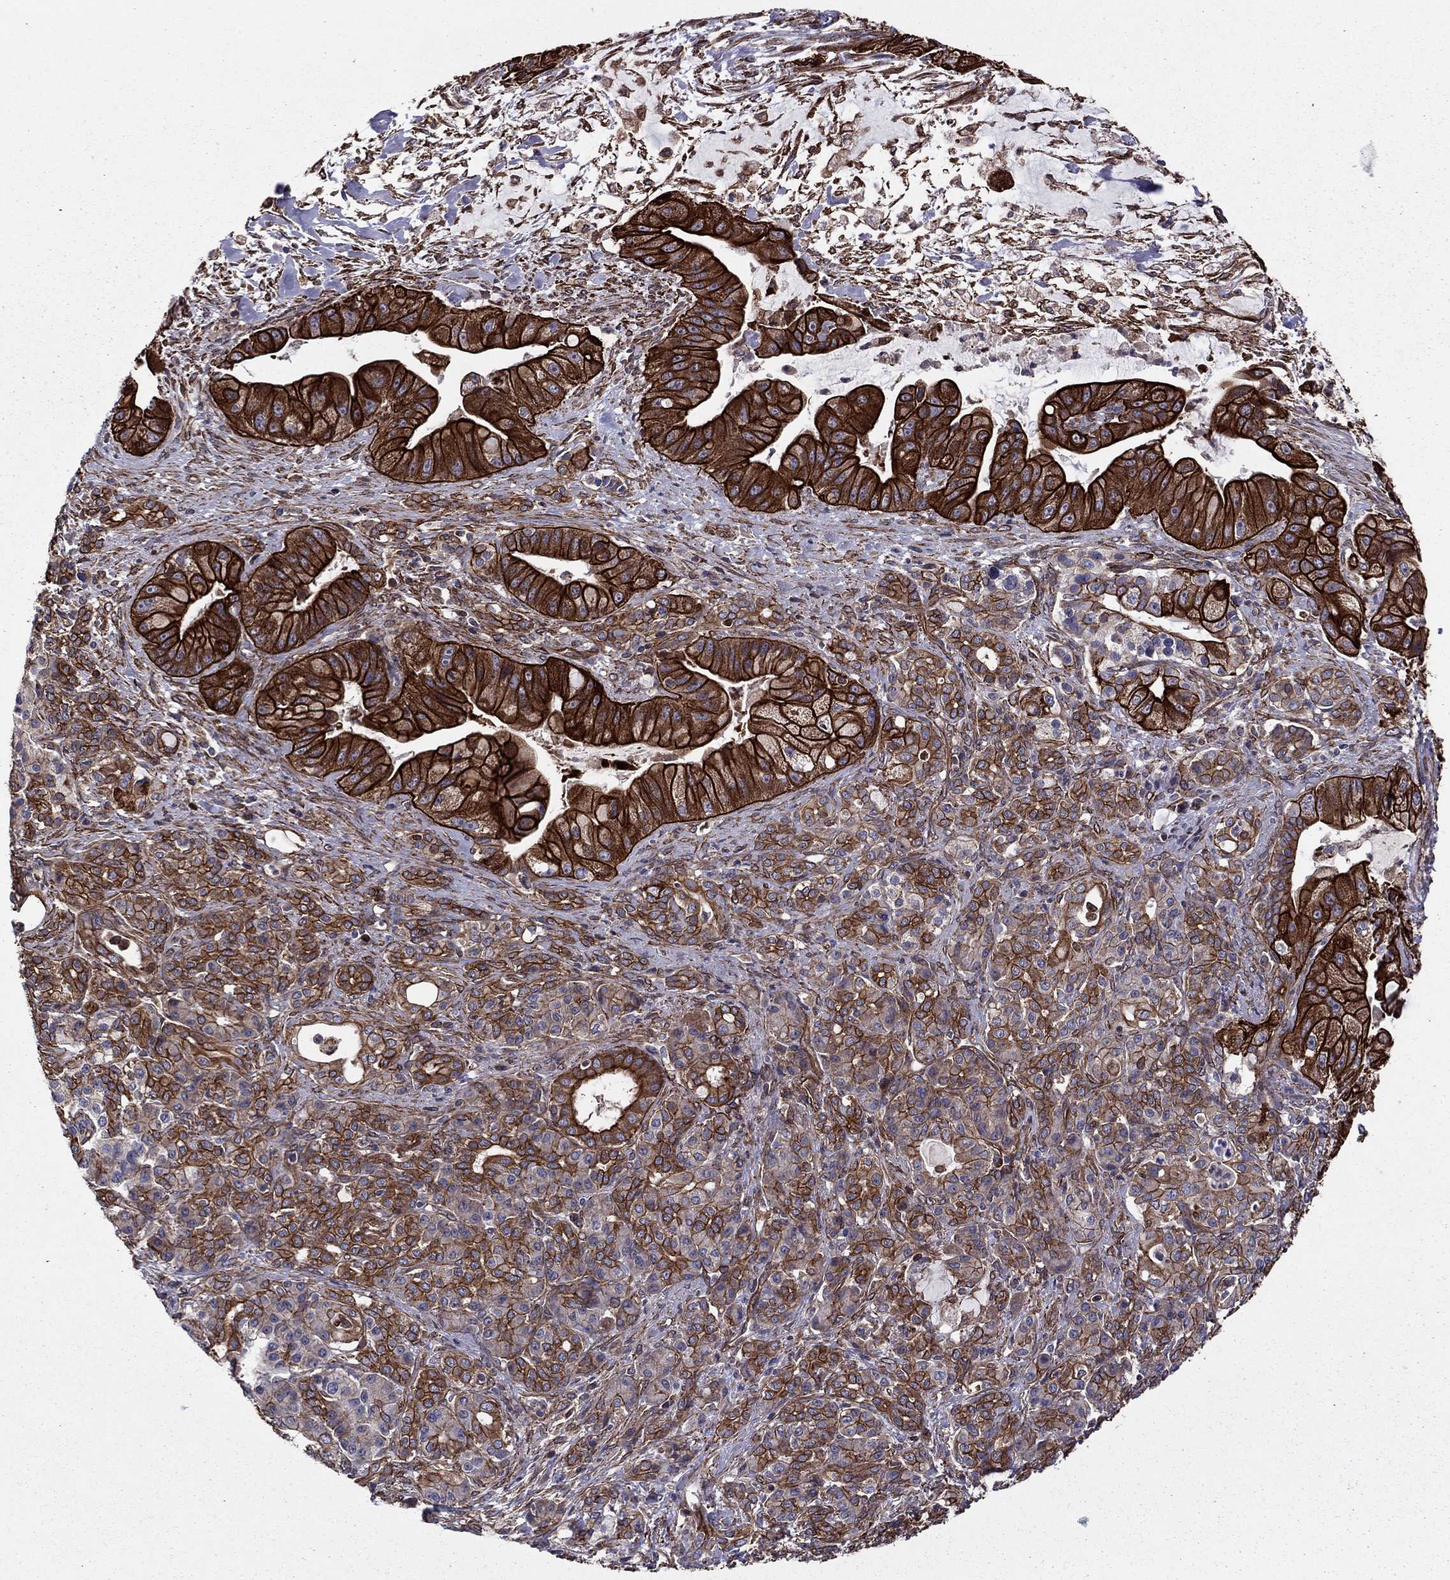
{"staining": {"intensity": "strong", "quantity": ">75%", "location": "cytoplasmic/membranous"}, "tissue": "pancreatic cancer", "cell_type": "Tumor cells", "image_type": "cancer", "snomed": [{"axis": "morphology", "description": "Normal tissue, NOS"}, {"axis": "morphology", "description": "Inflammation, NOS"}, {"axis": "morphology", "description": "Adenocarcinoma, NOS"}, {"axis": "topography", "description": "Pancreas"}], "caption": "This is a micrograph of immunohistochemistry (IHC) staining of pancreatic adenocarcinoma, which shows strong positivity in the cytoplasmic/membranous of tumor cells.", "gene": "SHMT1", "patient": {"sex": "male", "age": 57}}